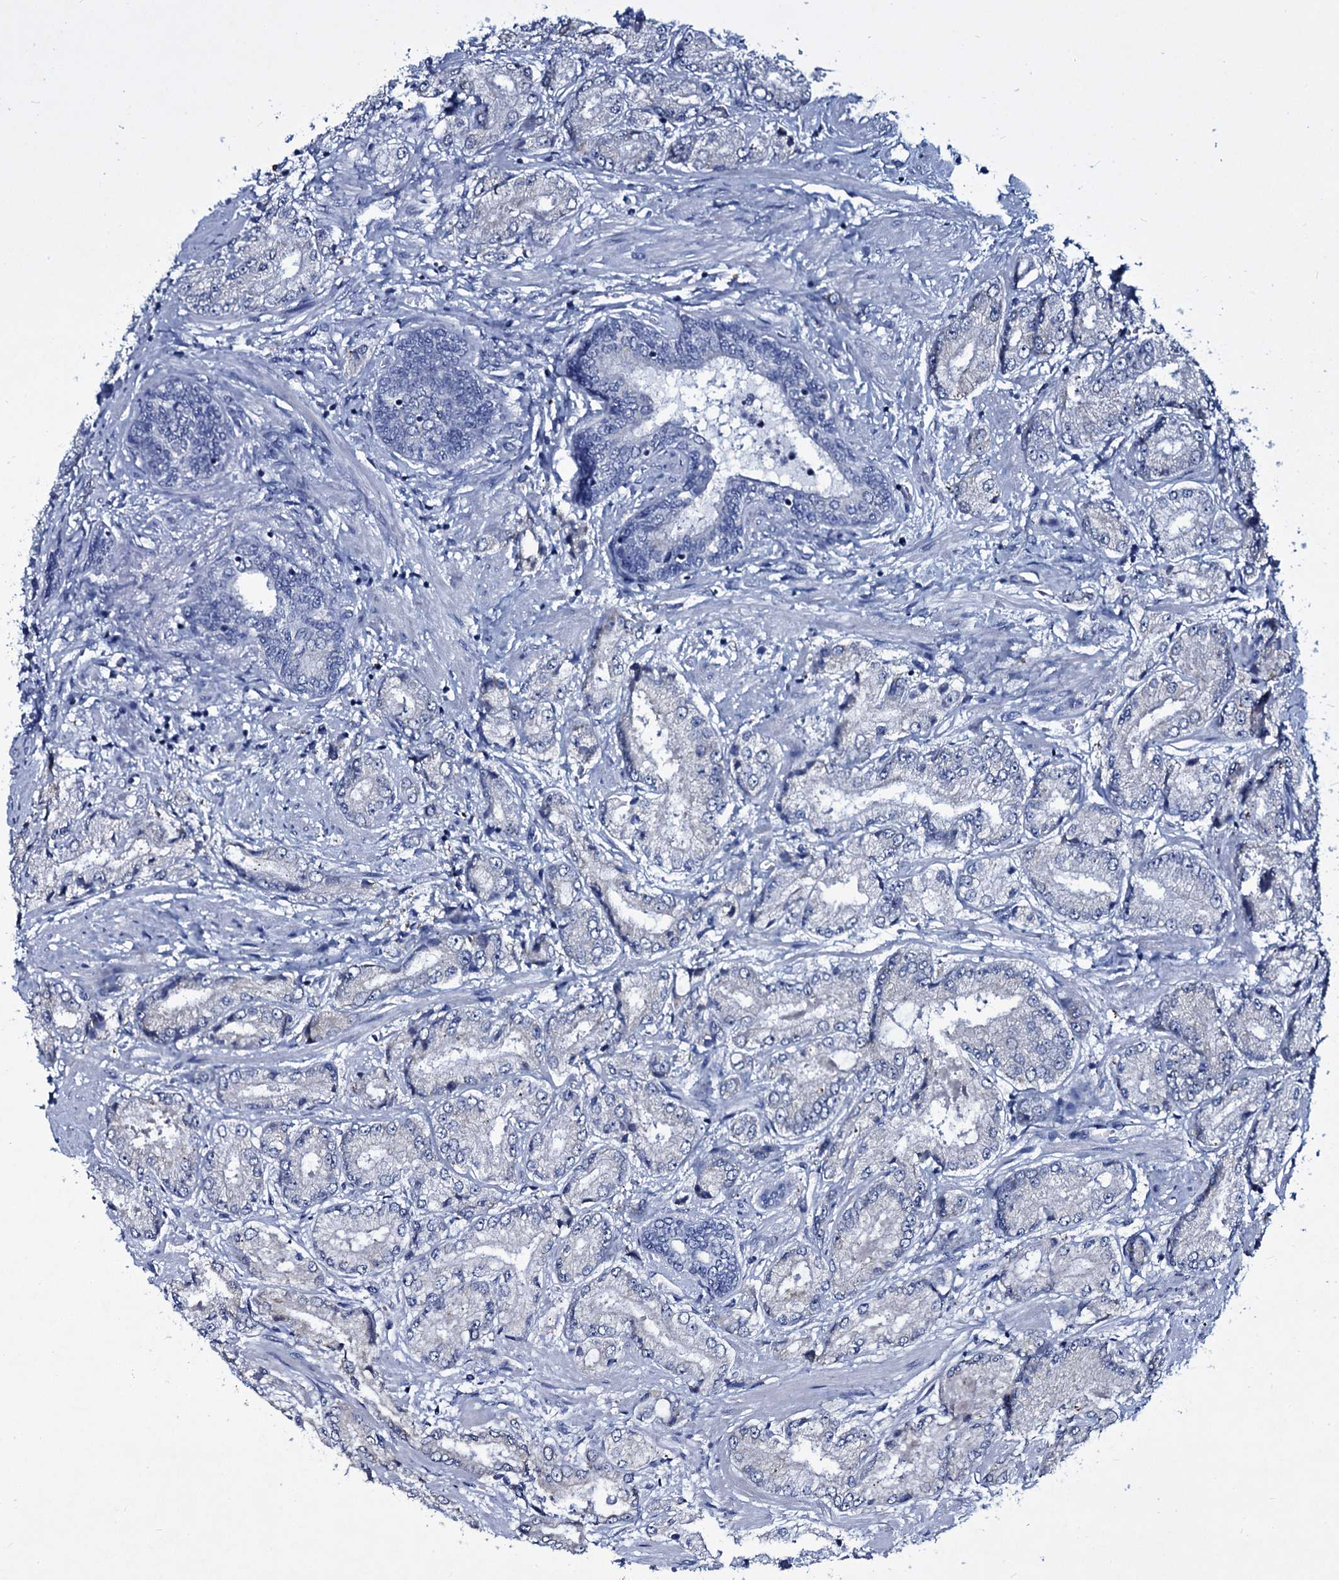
{"staining": {"intensity": "negative", "quantity": "none", "location": "none"}, "tissue": "prostate cancer", "cell_type": "Tumor cells", "image_type": "cancer", "snomed": [{"axis": "morphology", "description": "Adenocarcinoma, High grade"}, {"axis": "topography", "description": "Prostate"}], "caption": "This is an immunohistochemistry photomicrograph of high-grade adenocarcinoma (prostate). There is no expression in tumor cells.", "gene": "TPGS2", "patient": {"sex": "male", "age": 59}}